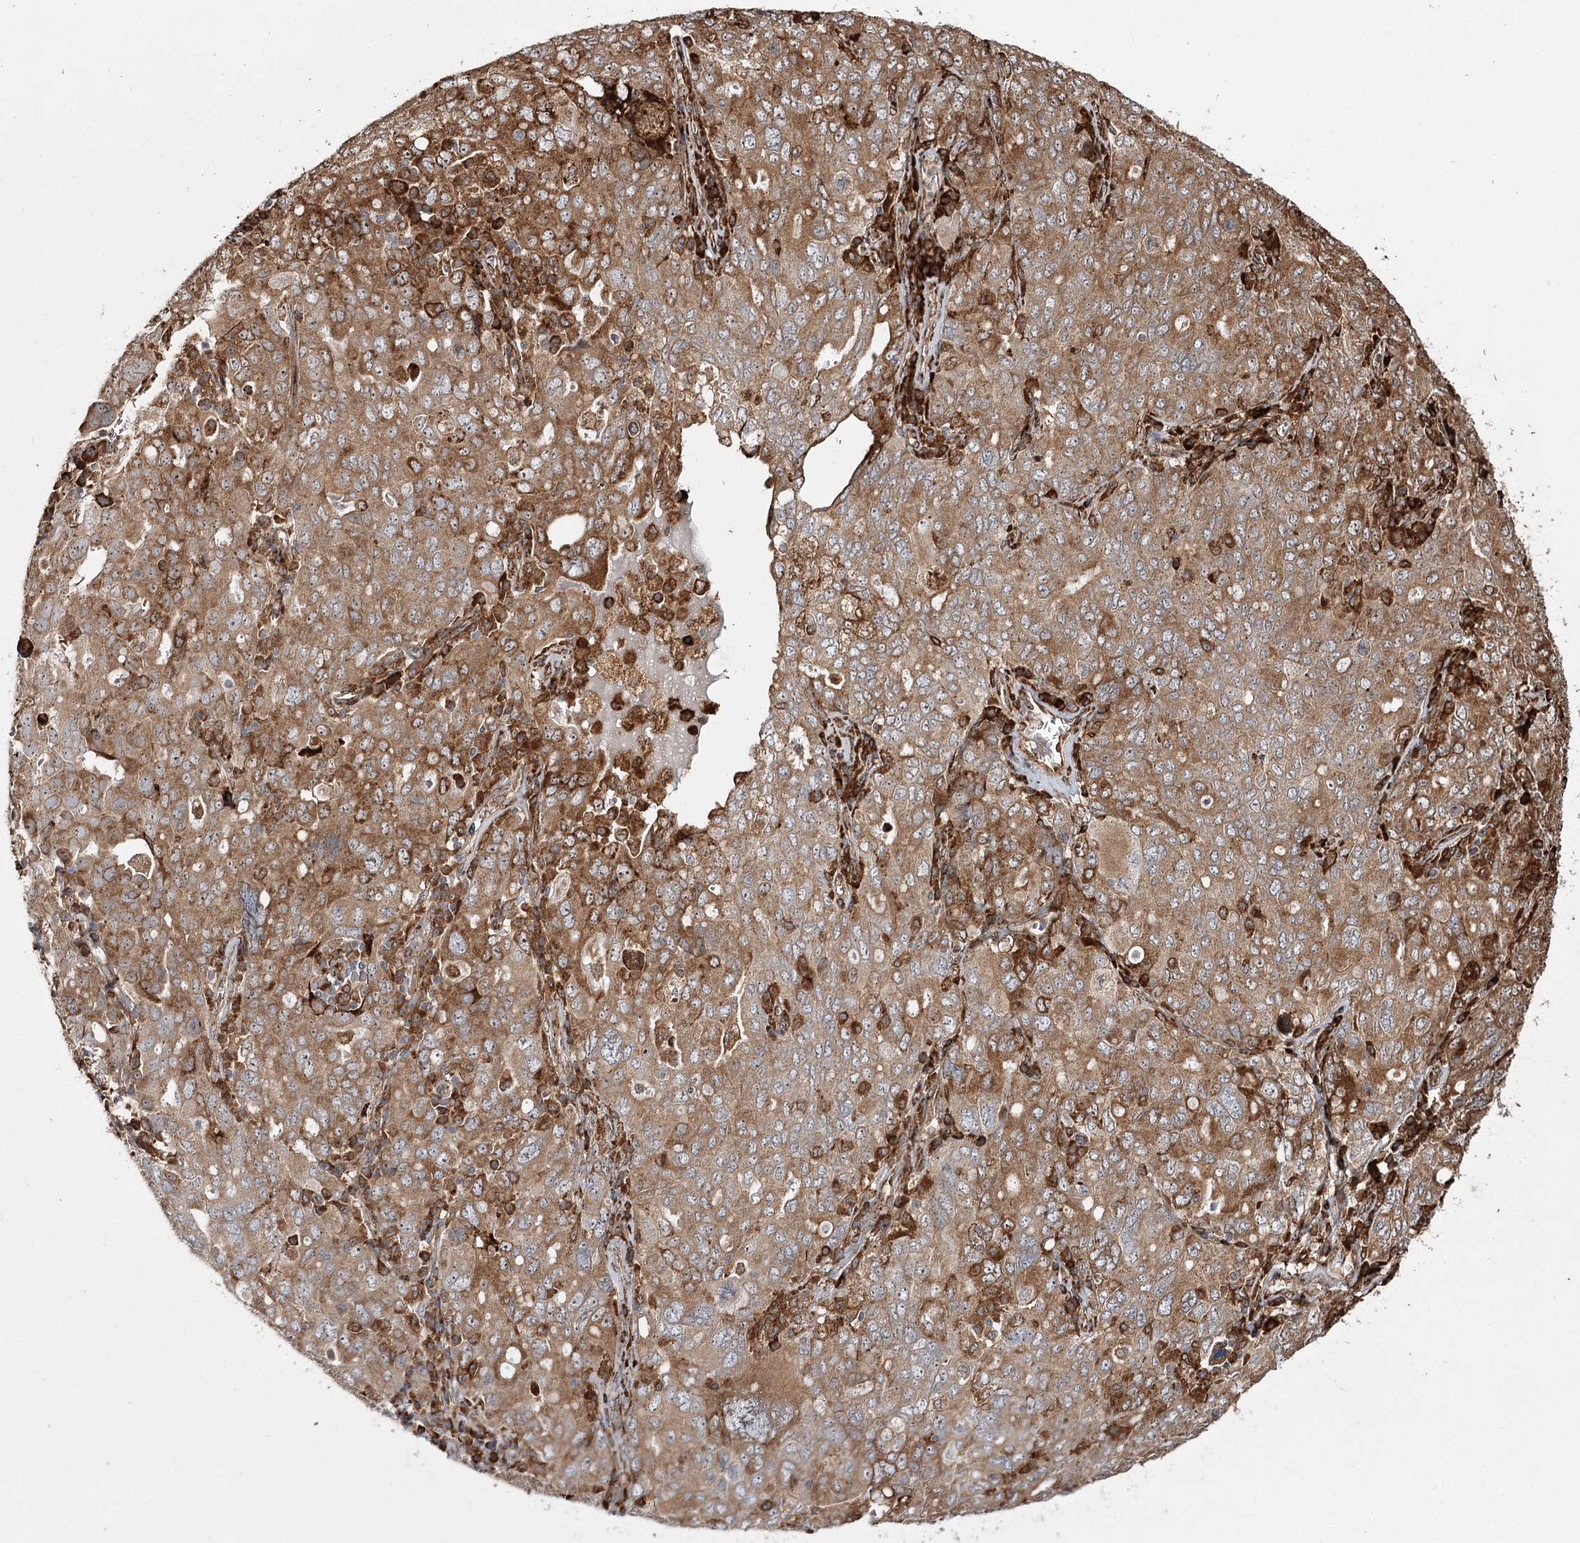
{"staining": {"intensity": "moderate", "quantity": ">75%", "location": "cytoplasmic/membranous"}, "tissue": "ovarian cancer", "cell_type": "Tumor cells", "image_type": "cancer", "snomed": [{"axis": "morphology", "description": "Carcinoma, endometroid"}, {"axis": "topography", "description": "Ovary"}], "caption": "Tumor cells show medium levels of moderate cytoplasmic/membranous staining in about >75% of cells in ovarian cancer (endometroid carcinoma).", "gene": "FANCL", "patient": {"sex": "female", "age": 62}}